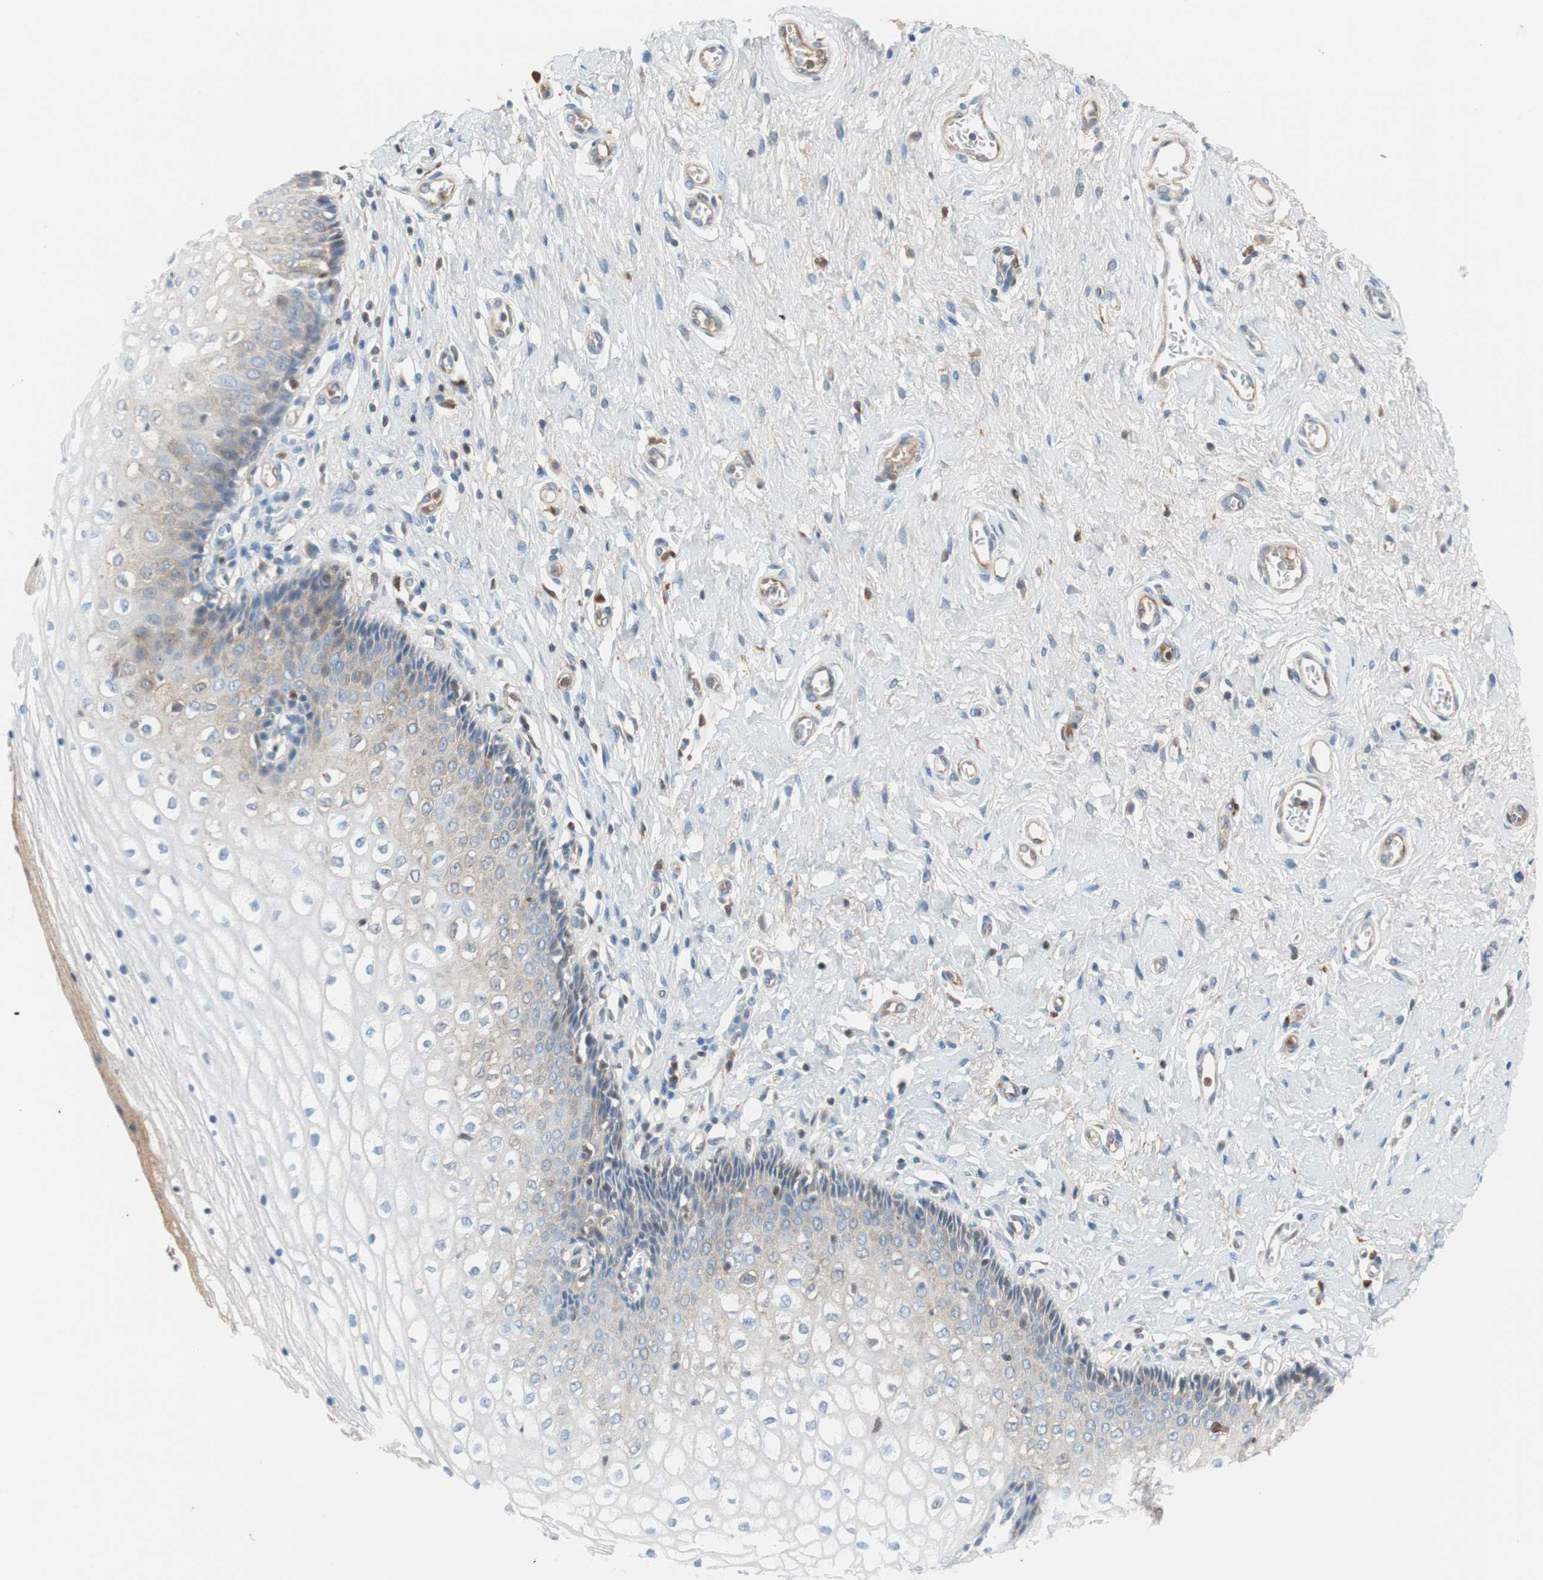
{"staining": {"intensity": "negative", "quantity": "none", "location": "none"}, "tissue": "vagina", "cell_type": "Squamous epithelial cells", "image_type": "normal", "snomed": [{"axis": "morphology", "description": "Normal tissue, NOS"}, {"axis": "topography", "description": "Soft tissue"}, {"axis": "topography", "description": "Vagina"}], "caption": "Histopathology image shows no significant protein staining in squamous epithelial cells of benign vagina.", "gene": "RBP4", "patient": {"sex": "female", "age": 61}}